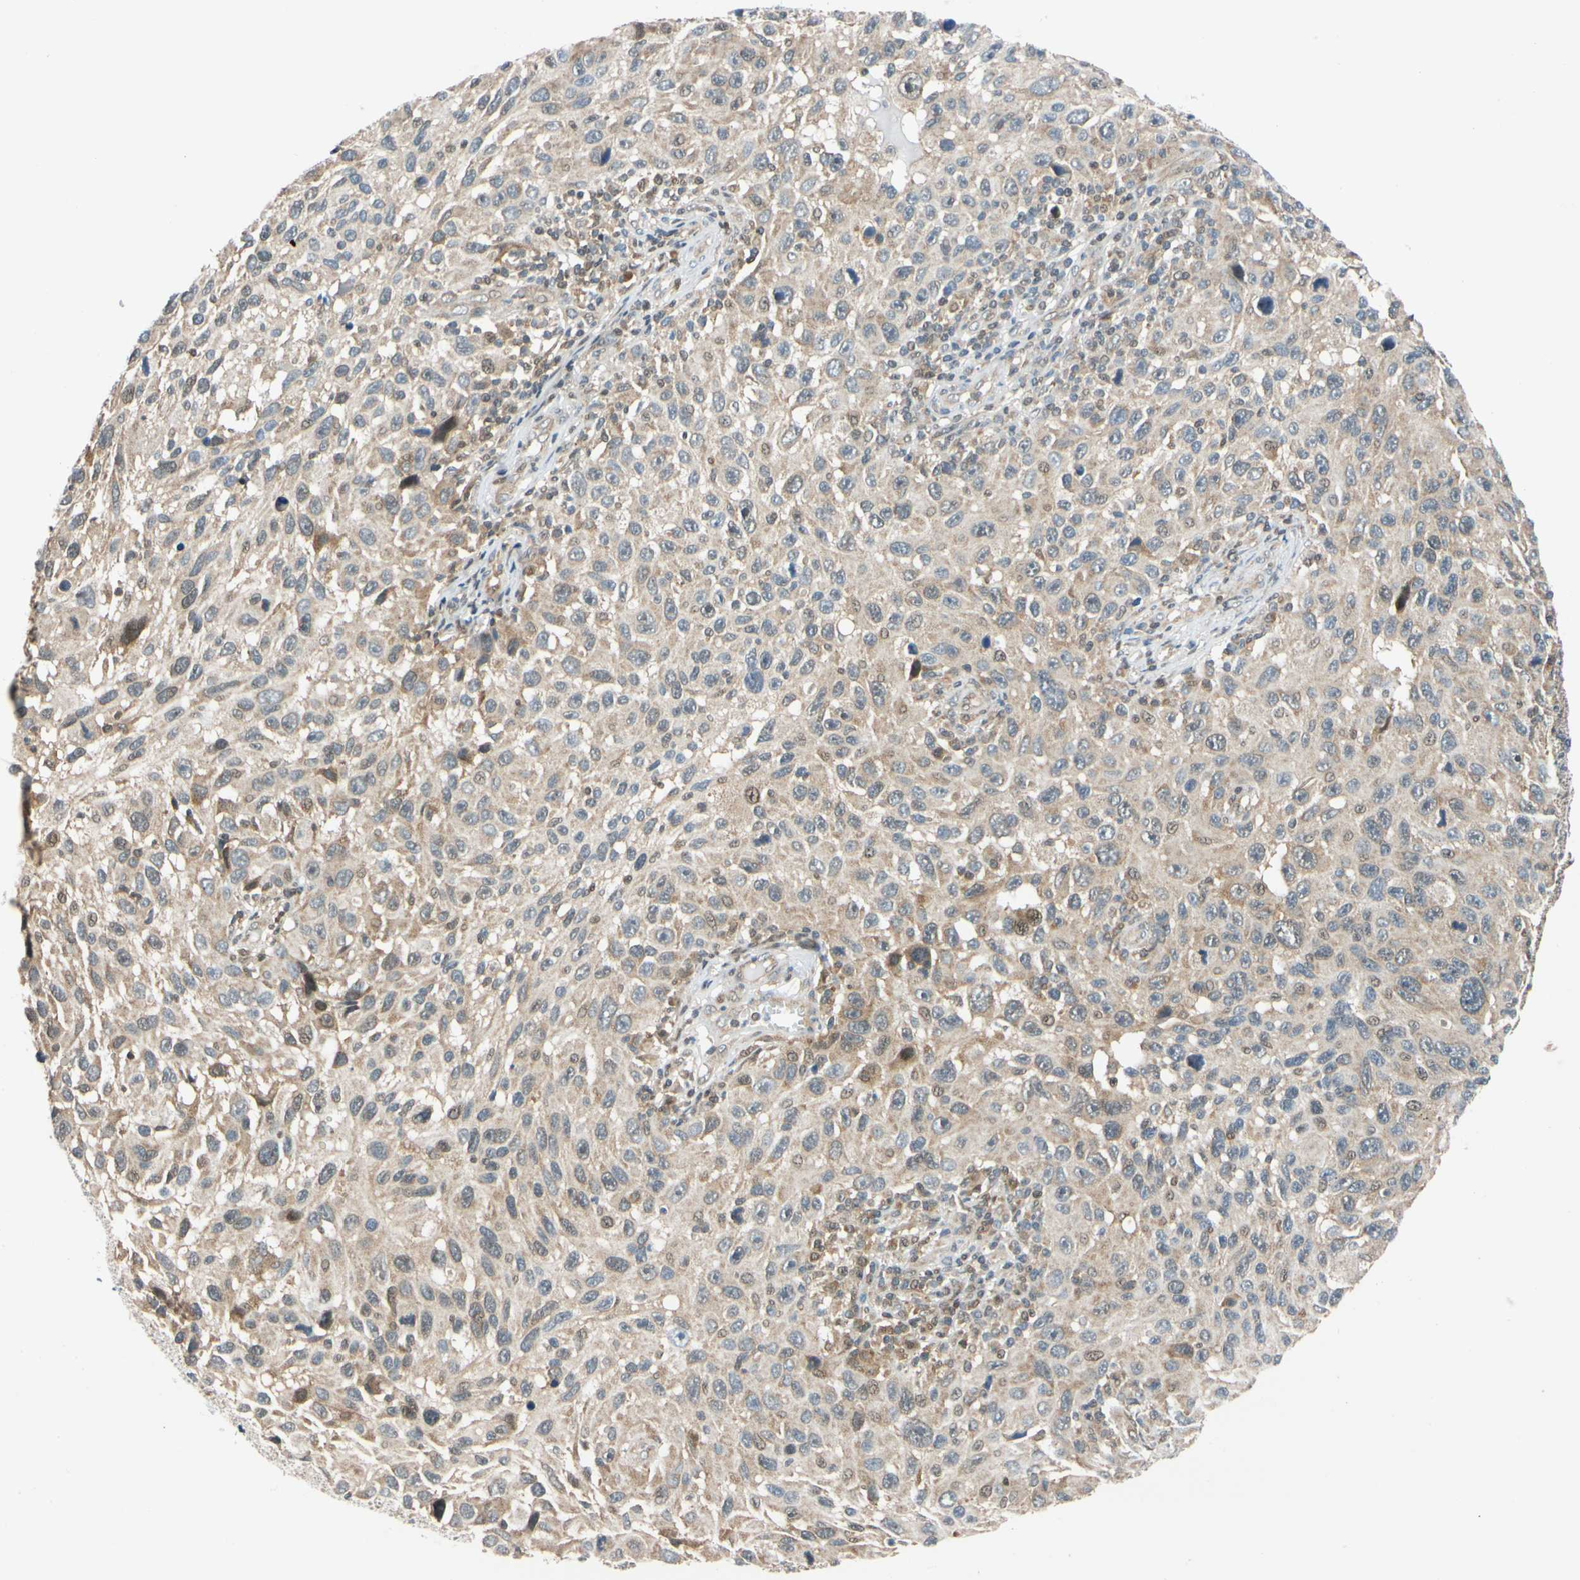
{"staining": {"intensity": "weak", "quantity": "<25%", "location": "cytoplasmic/membranous"}, "tissue": "melanoma", "cell_type": "Tumor cells", "image_type": "cancer", "snomed": [{"axis": "morphology", "description": "Malignant melanoma, NOS"}, {"axis": "topography", "description": "Skin"}], "caption": "A micrograph of melanoma stained for a protein displays no brown staining in tumor cells.", "gene": "MAPK9", "patient": {"sex": "male", "age": 53}}